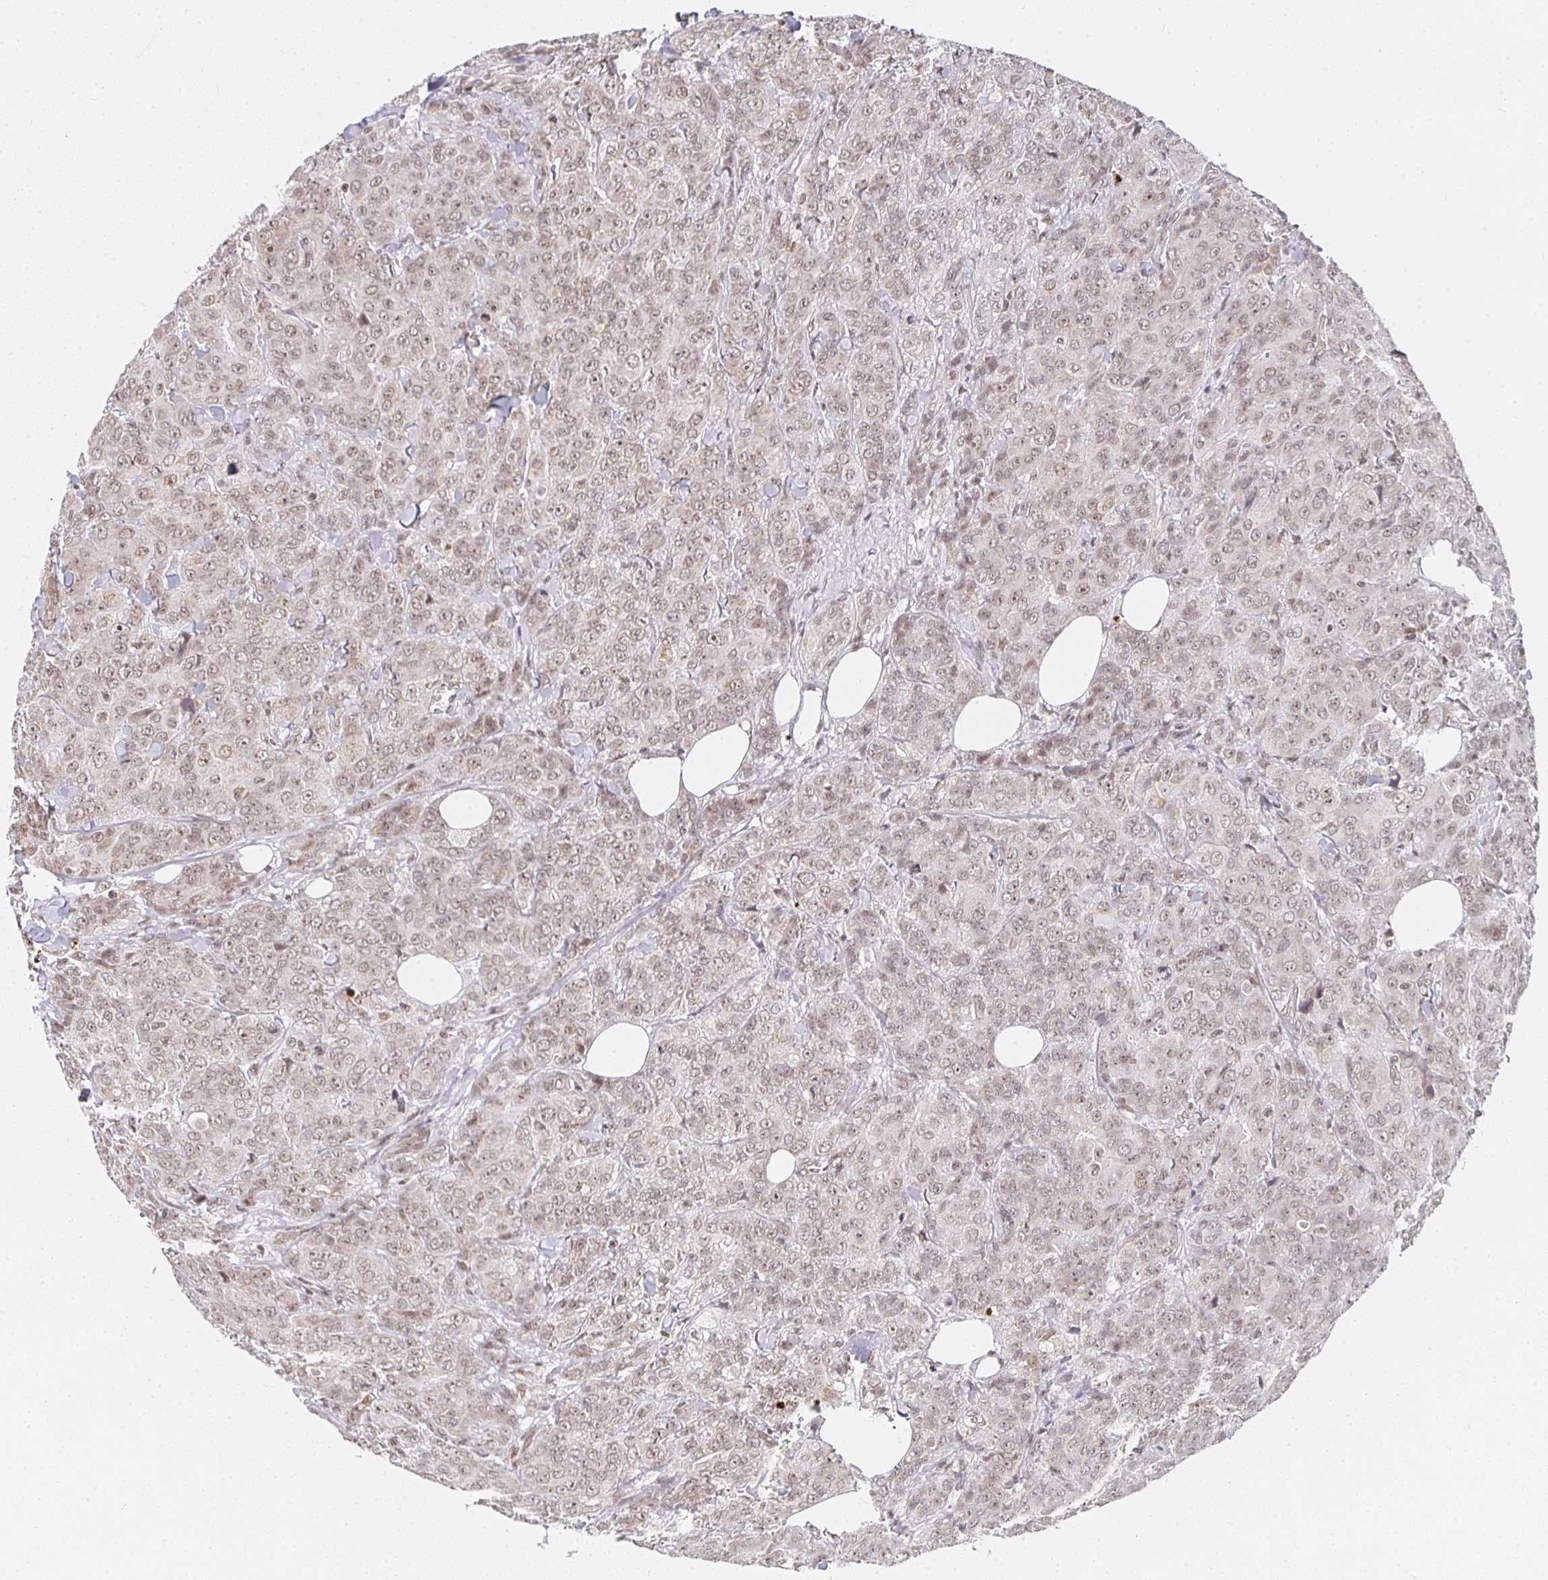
{"staining": {"intensity": "weak", "quantity": ">75%", "location": "nuclear"}, "tissue": "breast cancer", "cell_type": "Tumor cells", "image_type": "cancer", "snomed": [{"axis": "morphology", "description": "Normal tissue, NOS"}, {"axis": "morphology", "description": "Duct carcinoma"}, {"axis": "topography", "description": "Breast"}], "caption": "Brown immunohistochemical staining in human breast cancer (infiltrating ductal carcinoma) demonstrates weak nuclear staining in about >75% of tumor cells. (Brightfield microscopy of DAB IHC at high magnification).", "gene": "SMARCA2", "patient": {"sex": "female", "age": 43}}